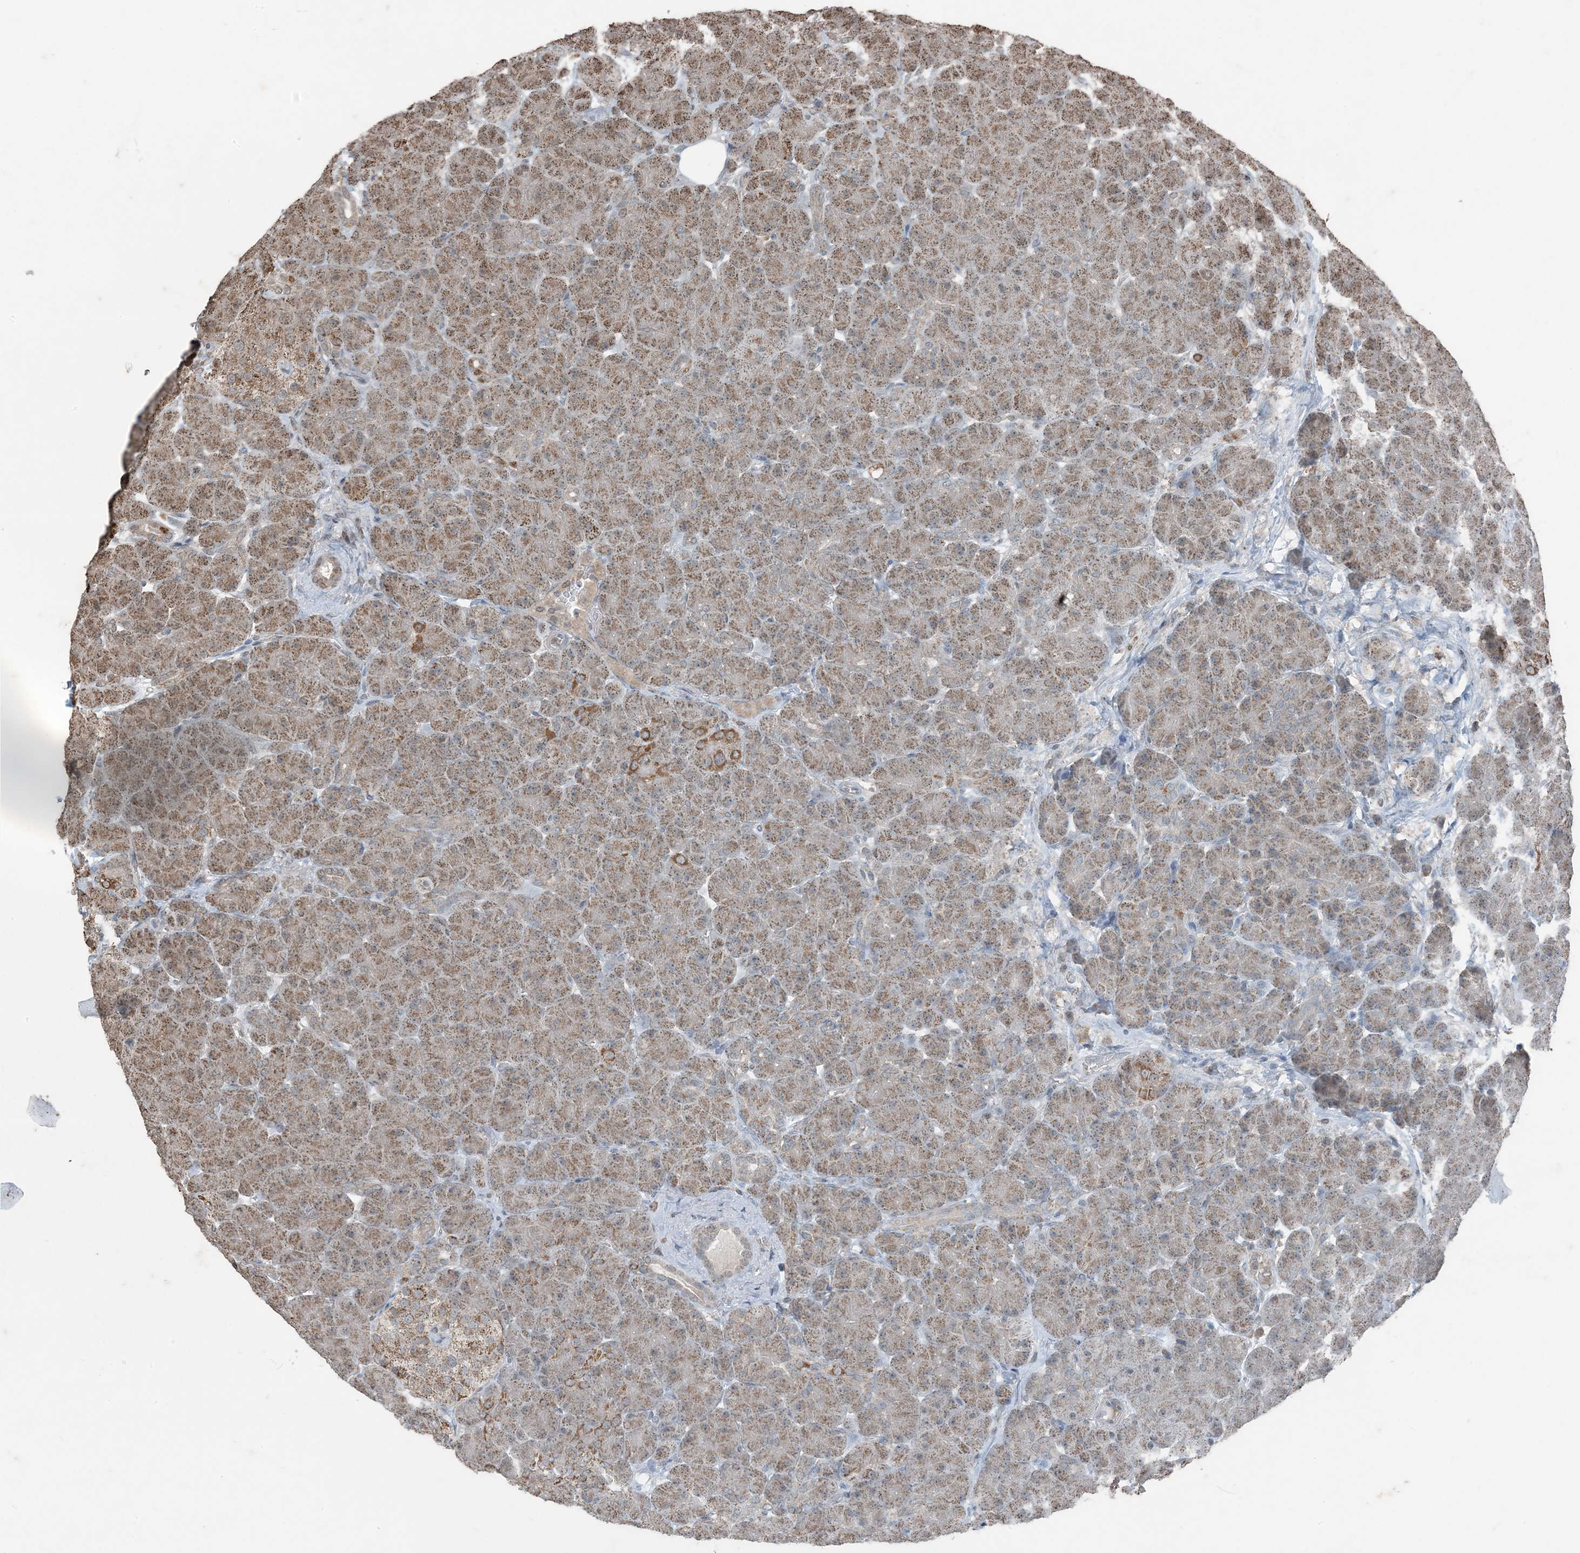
{"staining": {"intensity": "moderate", "quantity": ">75%", "location": "cytoplasmic/membranous"}, "tissue": "pancreas", "cell_type": "Exocrine glandular cells", "image_type": "normal", "snomed": [{"axis": "morphology", "description": "Normal tissue, NOS"}, {"axis": "topography", "description": "Pancreas"}], "caption": "This photomicrograph shows immunohistochemistry staining of normal pancreas, with medium moderate cytoplasmic/membranous expression in about >75% of exocrine glandular cells.", "gene": "GNL1", "patient": {"sex": "male", "age": 66}}